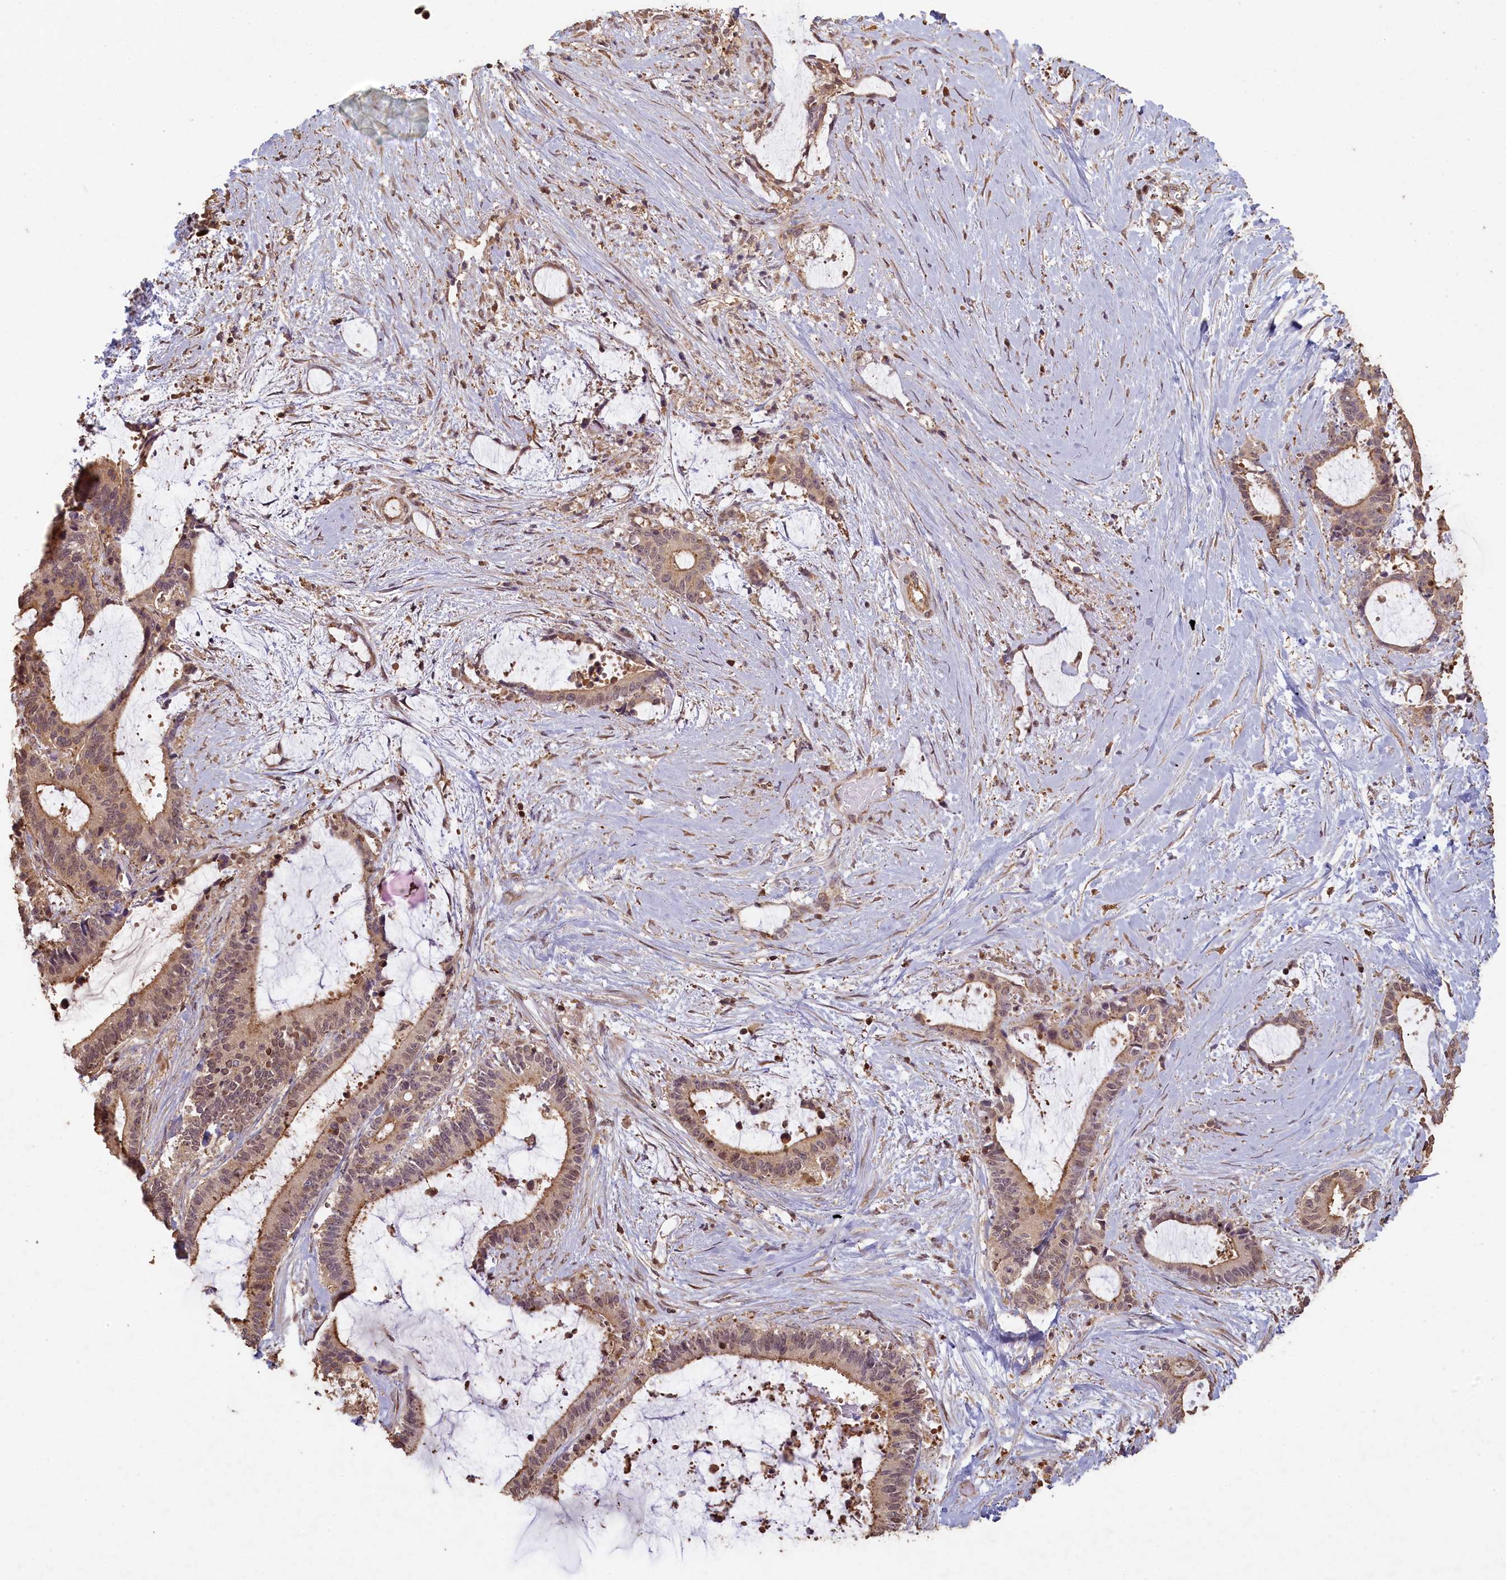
{"staining": {"intensity": "weak", "quantity": ">75%", "location": "cytoplasmic/membranous"}, "tissue": "liver cancer", "cell_type": "Tumor cells", "image_type": "cancer", "snomed": [{"axis": "morphology", "description": "Normal tissue, NOS"}, {"axis": "morphology", "description": "Cholangiocarcinoma"}, {"axis": "topography", "description": "Liver"}, {"axis": "topography", "description": "Peripheral nerve tissue"}], "caption": "Liver cholangiocarcinoma stained with DAB (3,3'-diaminobenzidine) immunohistochemistry exhibits low levels of weak cytoplasmic/membranous expression in approximately >75% of tumor cells. (DAB = brown stain, brightfield microscopy at high magnification).", "gene": "MADD", "patient": {"sex": "female", "age": 73}}